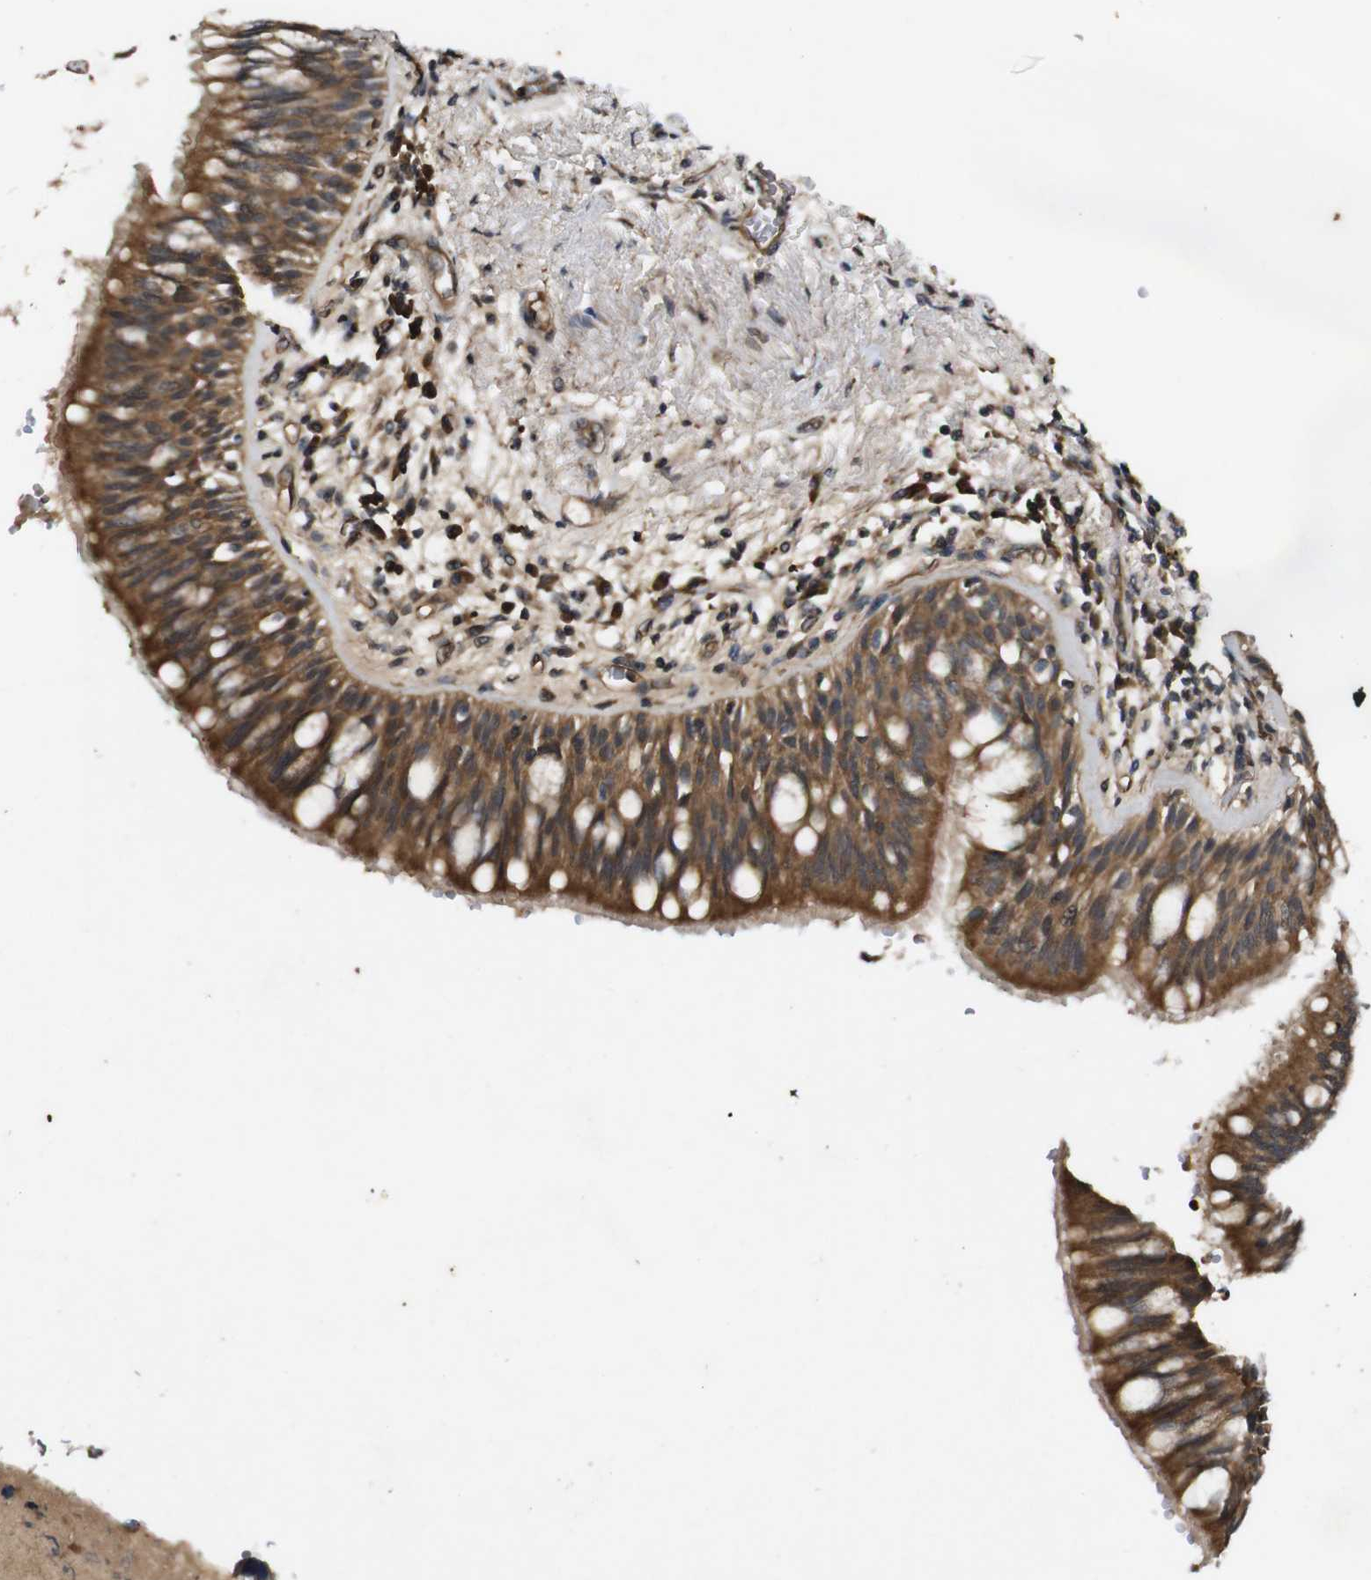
{"staining": {"intensity": "moderate", "quantity": ">75%", "location": "cytoplasmic/membranous"}, "tissue": "bronchus", "cell_type": "Respiratory epithelial cells", "image_type": "normal", "snomed": [{"axis": "morphology", "description": "Normal tissue, NOS"}, {"axis": "morphology", "description": "Adenocarcinoma, NOS"}, {"axis": "morphology", "description": "Adenocarcinoma, metastatic, NOS"}, {"axis": "topography", "description": "Lymph node"}, {"axis": "topography", "description": "Bronchus"}, {"axis": "topography", "description": "Lung"}], "caption": "Immunohistochemistry of benign human bronchus reveals medium levels of moderate cytoplasmic/membranous staining in about >75% of respiratory epithelial cells. (DAB (3,3'-diaminobenzidine) = brown stain, brightfield microscopy at high magnification).", "gene": "RIPK1", "patient": {"sex": "female", "age": 54}}